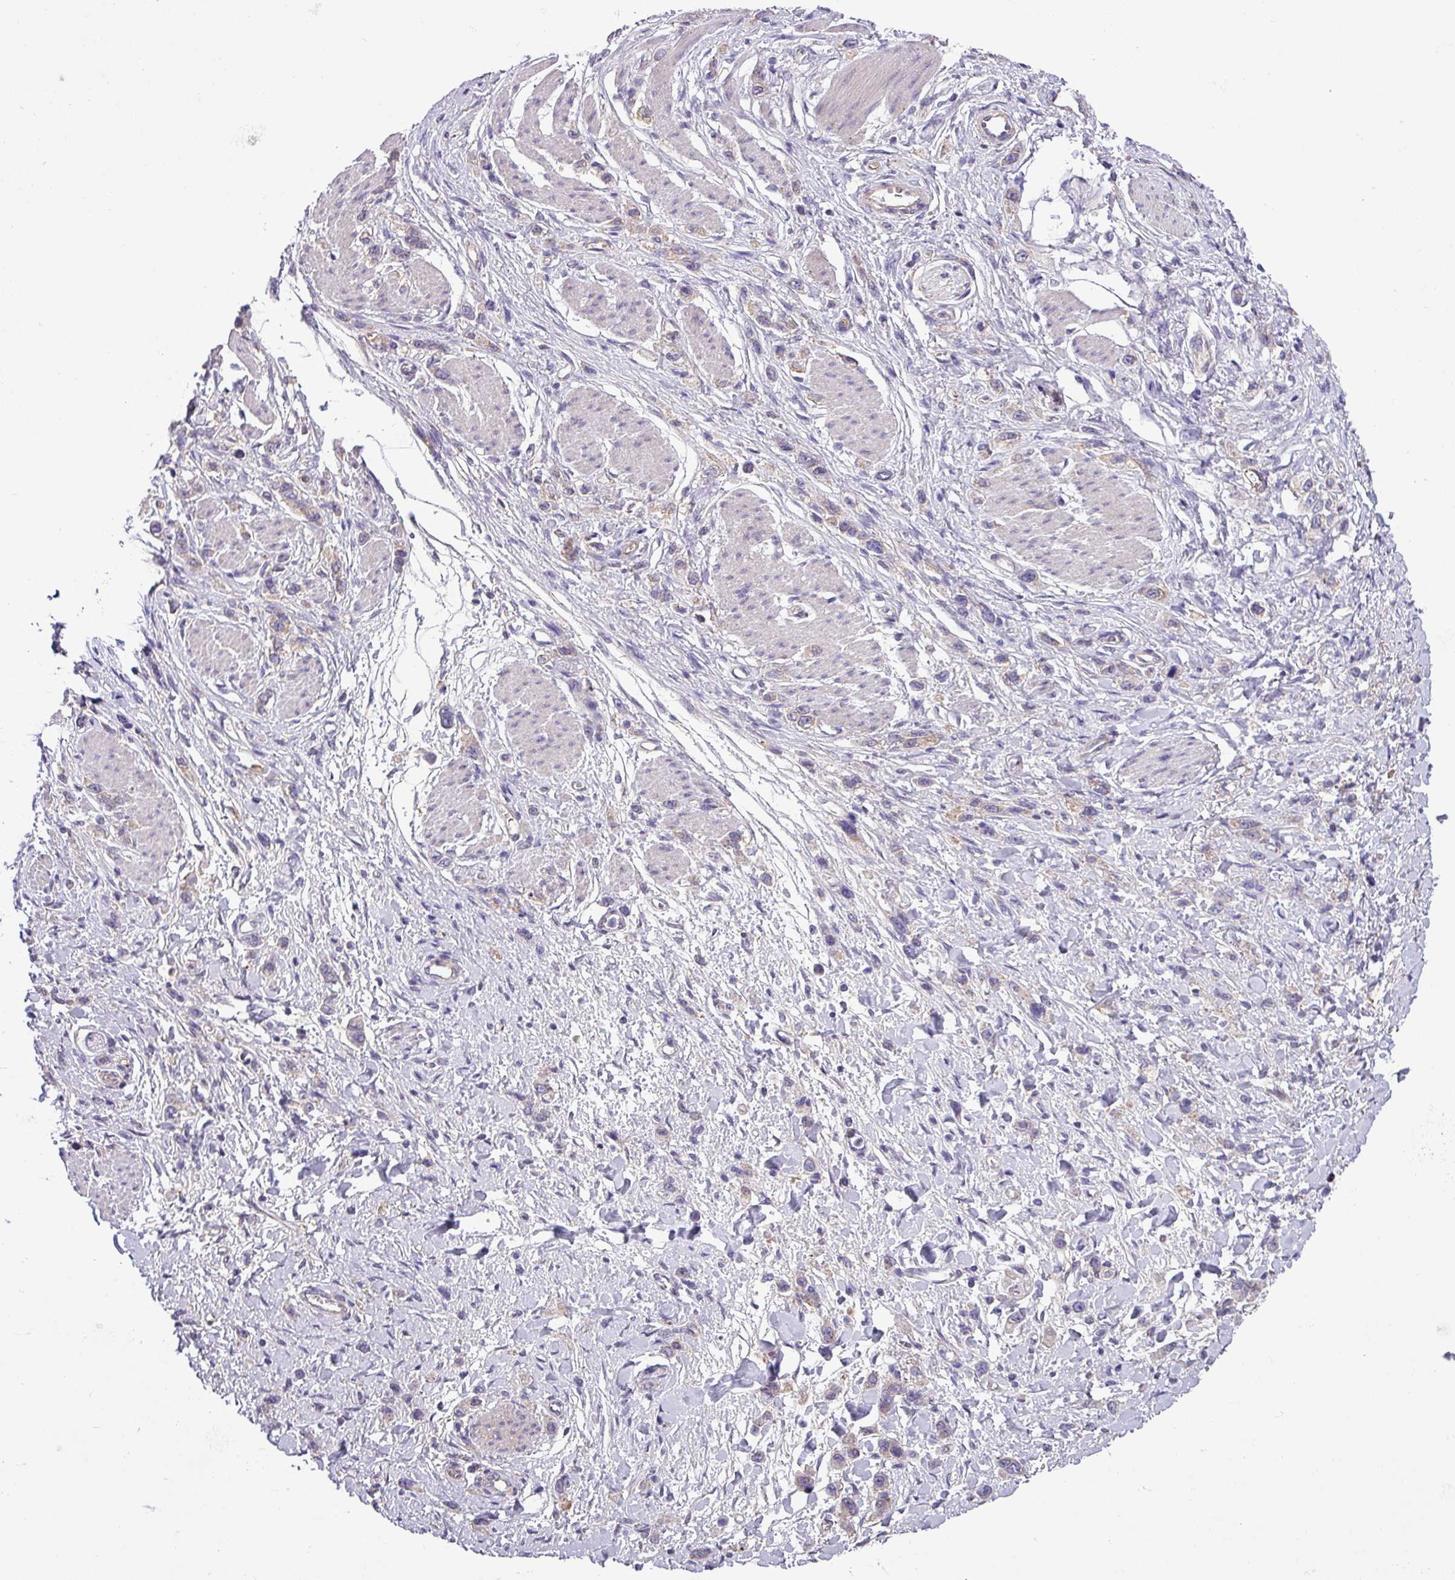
{"staining": {"intensity": "negative", "quantity": "none", "location": "none"}, "tissue": "stomach cancer", "cell_type": "Tumor cells", "image_type": "cancer", "snomed": [{"axis": "morphology", "description": "Adenocarcinoma, NOS"}, {"axis": "topography", "description": "Stomach"}], "caption": "IHC of human stomach cancer (adenocarcinoma) shows no expression in tumor cells. (DAB immunohistochemistry (IHC) with hematoxylin counter stain).", "gene": "SLC23A2", "patient": {"sex": "female", "age": 65}}